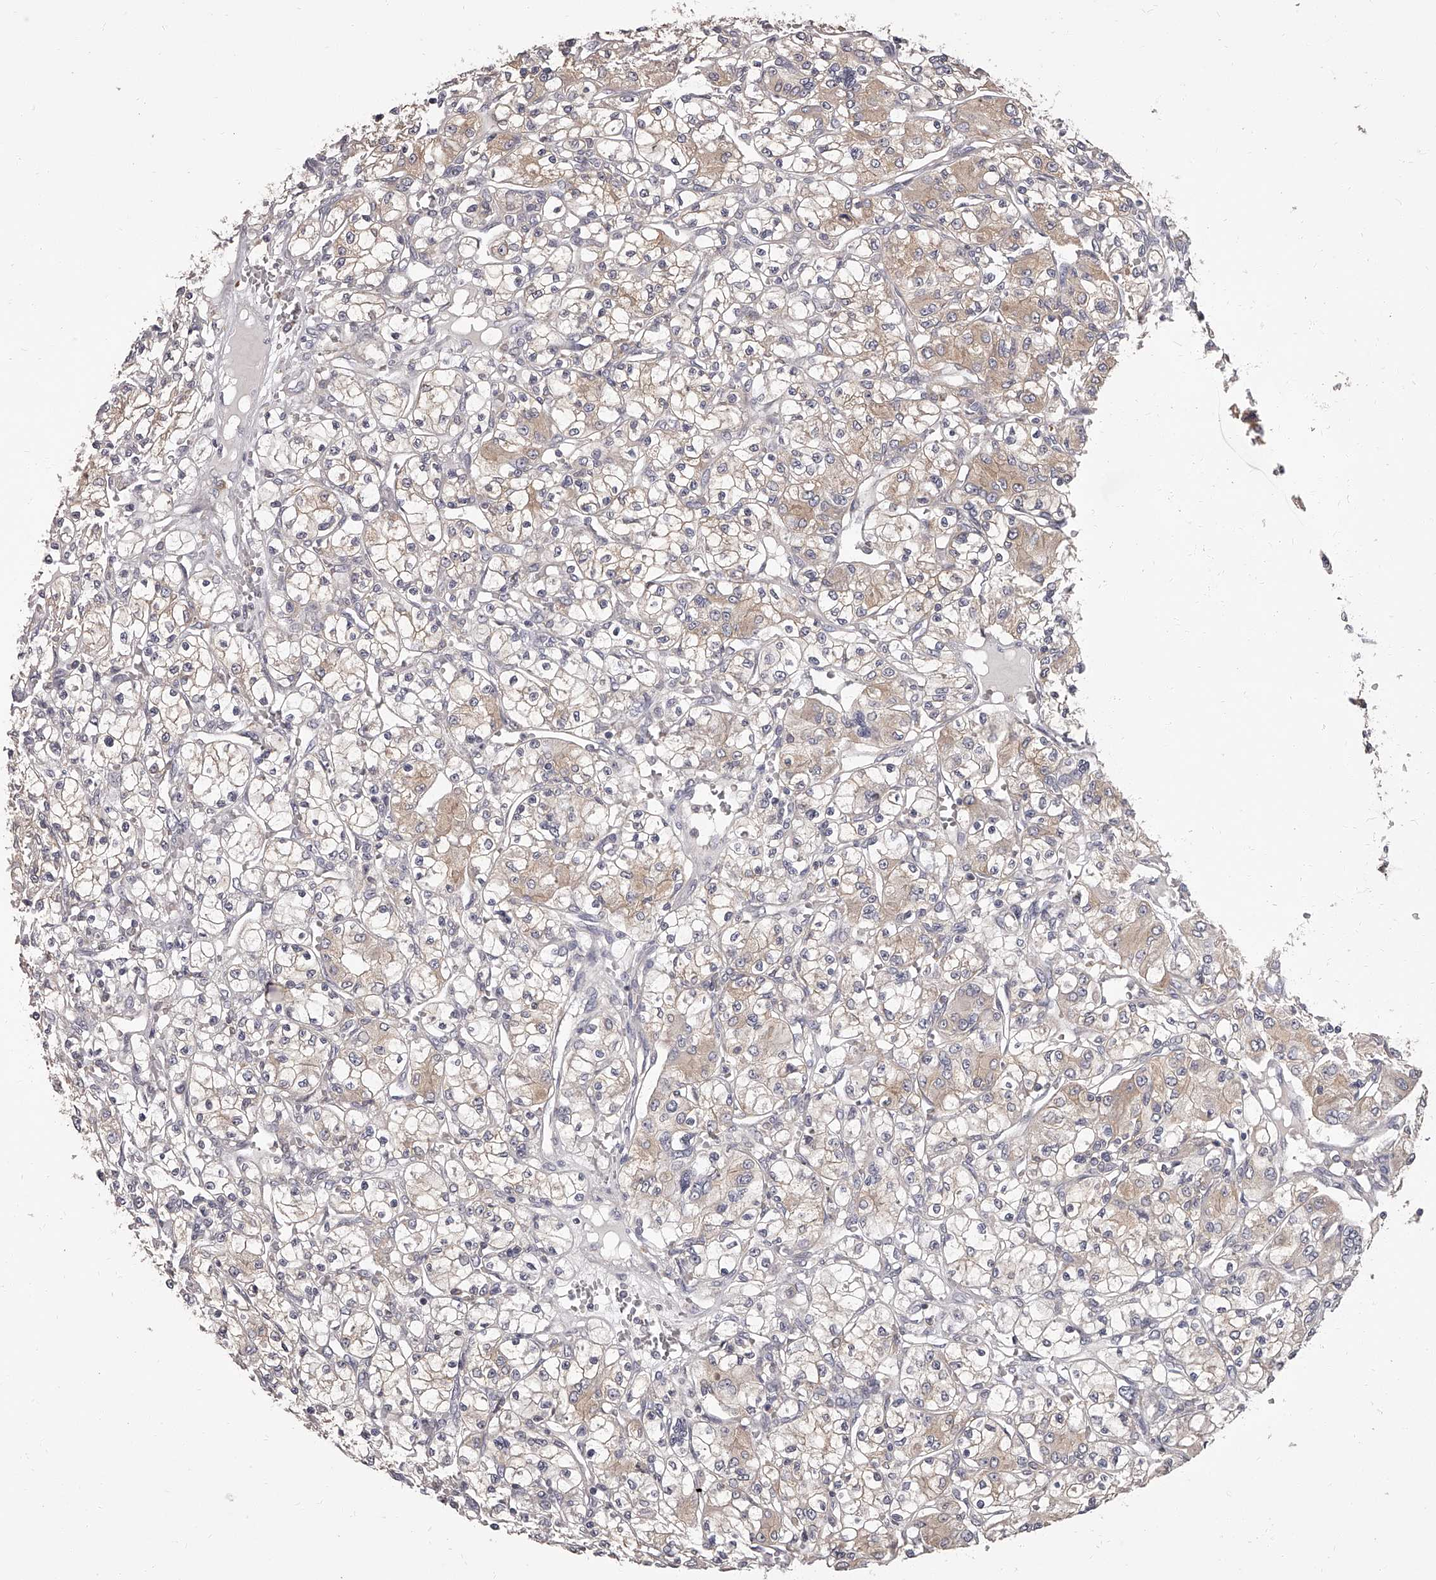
{"staining": {"intensity": "weak", "quantity": "25%-75%", "location": "cytoplasmic/membranous"}, "tissue": "renal cancer", "cell_type": "Tumor cells", "image_type": "cancer", "snomed": [{"axis": "morphology", "description": "Adenocarcinoma, NOS"}, {"axis": "topography", "description": "Kidney"}], "caption": "Immunohistochemistry of renal cancer demonstrates low levels of weak cytoplasmic/membranous staining in about 25%-75% of tumor cells.", "gene": "APEH", "patient": {"sex": "female", "age": 59}}